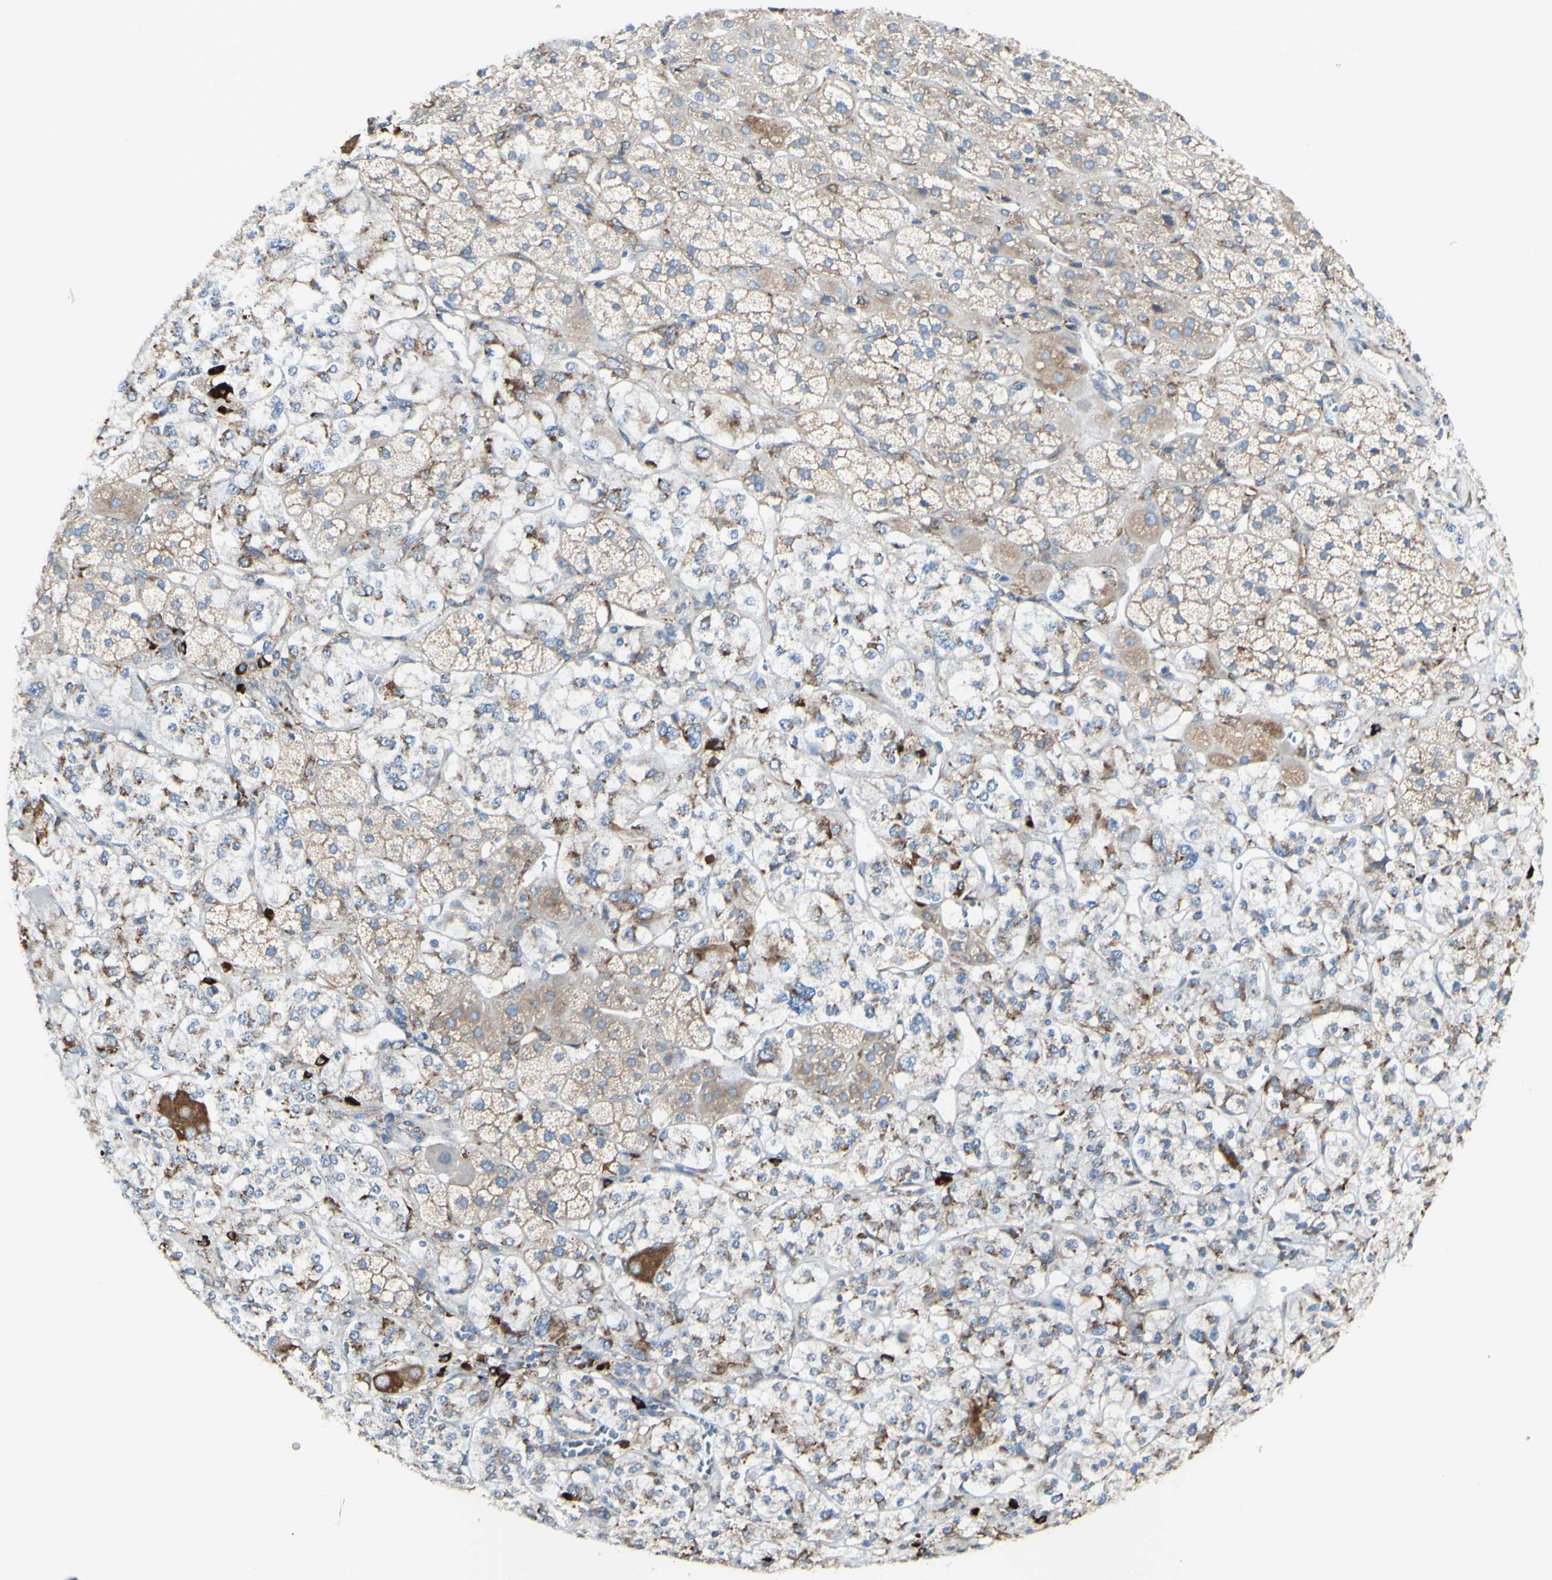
{"staining": {"intensity": "moderate", "quantity": ">75%", "location": "cytoplasmic/membranous"}, "tissue": "adrenal gland", "cell_type": "Glandular cells", "image_type": "normal", "snomed": [{"axis": "morphology", "description": "Normal tissue, NOS"}, {"axis": "topography", "description": "Adrenal gland"}], "caption": "The micrograph reveals immunohistochemical staining of normal adrenal gland. There is moderate cytoplasmic/membranous positivity is appreciated in about >75% of glandular cells.", "gene": "DNAJB11", "patient": {"sex": "male", "age": 56}}